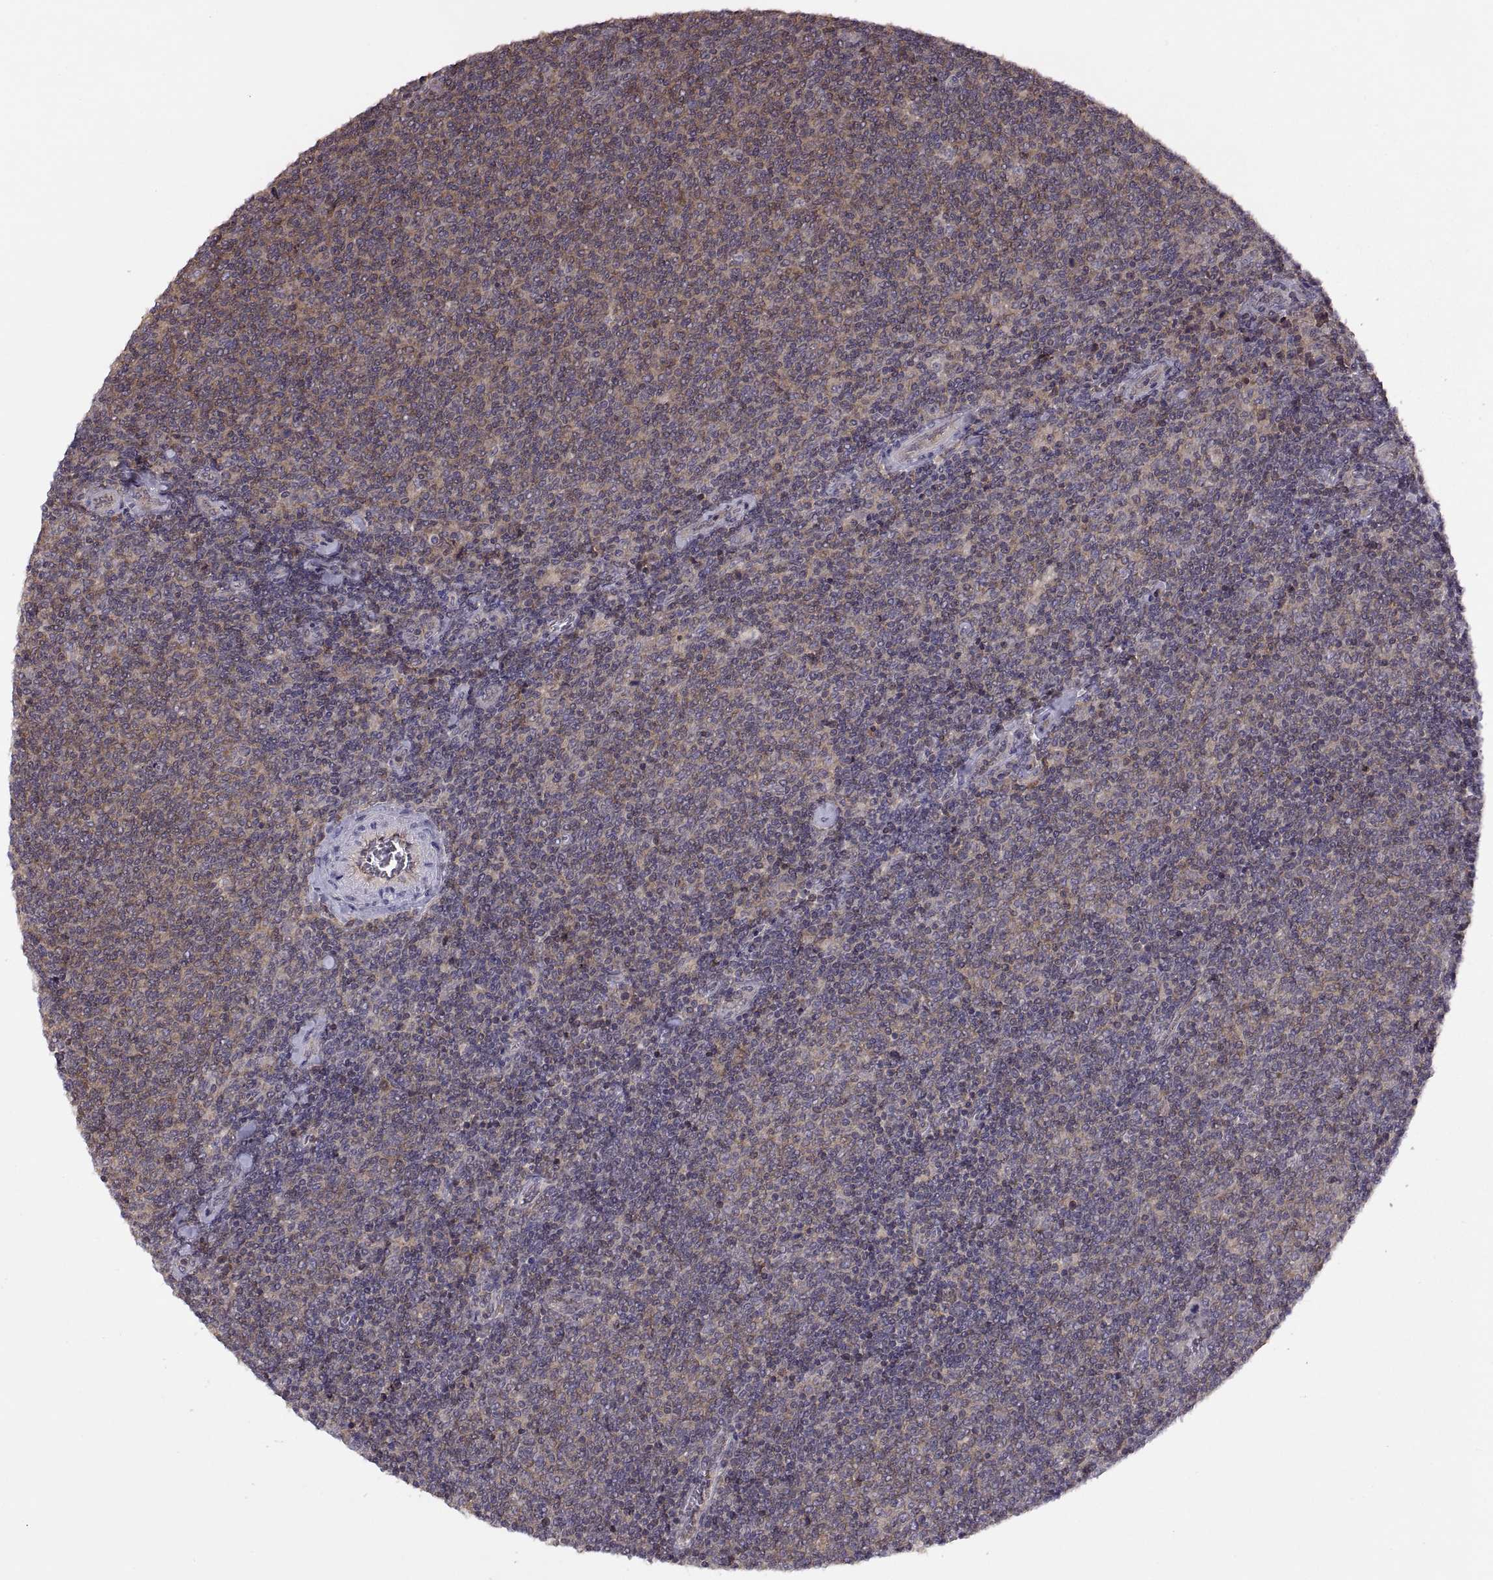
{"staining": {"intensity": "weak", "quantity": "25%-75%", "location": "cytoplasmic/membranous"}, "tissue": "lymphoma", "cell_type": "Tumor cells", "image_type": "cancer", "snomed": [{"axis": "morphology", "description": "Malignant lymphoma, non-Hodgkin's type, Low grade"}, {"axis": "topography", "description": "Lymph node"}], "caption": "This micrograph exhibits immunohistochemistry staining of human malignant lymphoma, non-Hodgkin's type (low-grade), with low weak cytoplasmic/membranous staining in approximately 25%-75% of tumor cells.", "gene": "NMNAT2", "patient": {"sex": "male", "age": 52}}